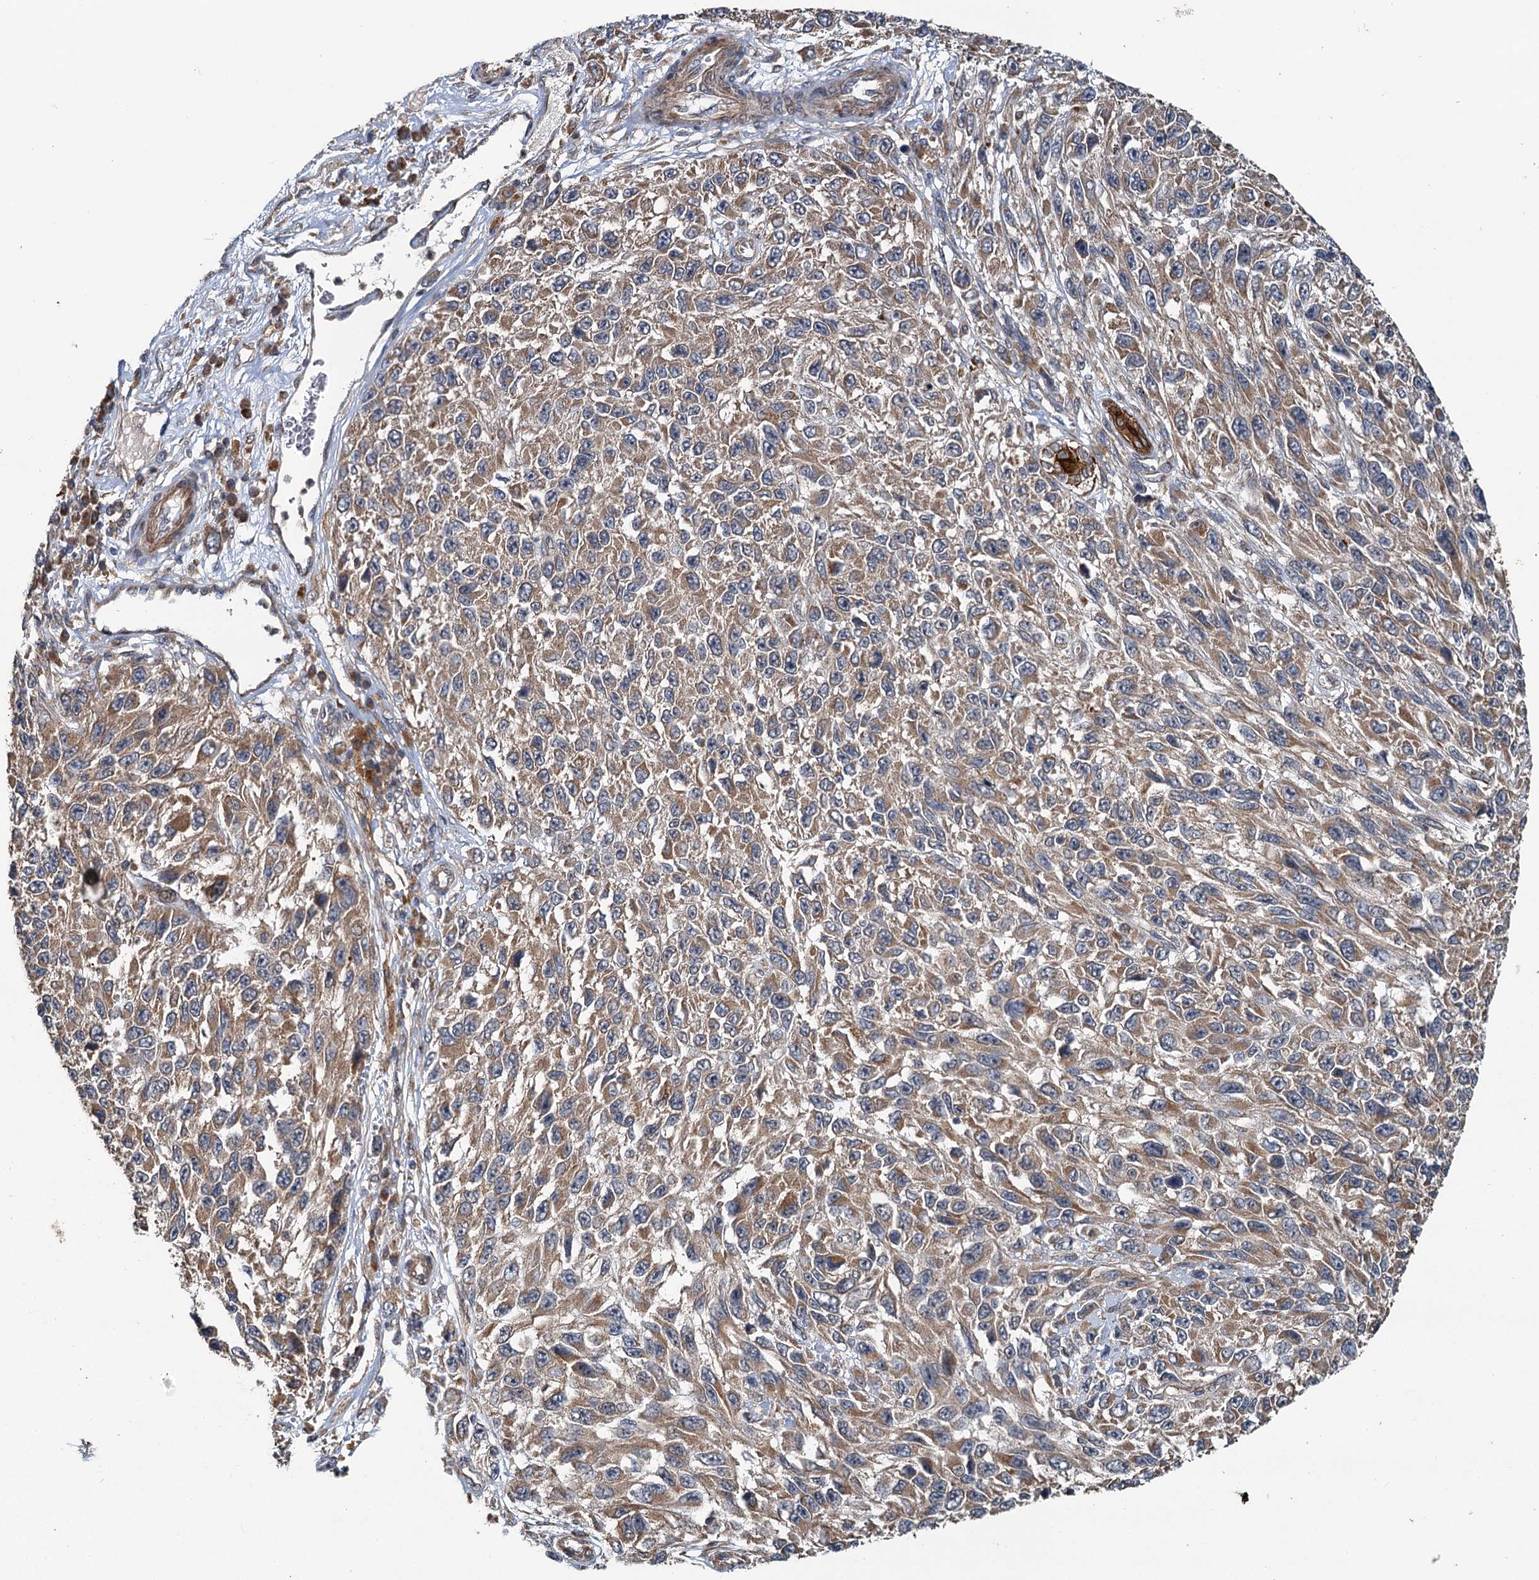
{"staining": {"intensity": "moderate", "quantity": ">75%", "location": "cytoplasmic/membranous"}, "tissue": "melanoma", "cell_type": "Tumor cells", "image_type": "cancer", "snomed": [{"axis": "morphology", "description": "Normal tissue, NOS"}, {"axis": "morphology", "description": "Malignant melanoma, NOS"}, {"axis": "topography", "description": "Skin"}], "caption": "Protein analysis of malignant melanoma tissue shows moderate cytoplasmic/membranous positivity in about >75% of tumor cells.", "gene": "LRRK2", "patient": {"sex": "female", "age": 96}}